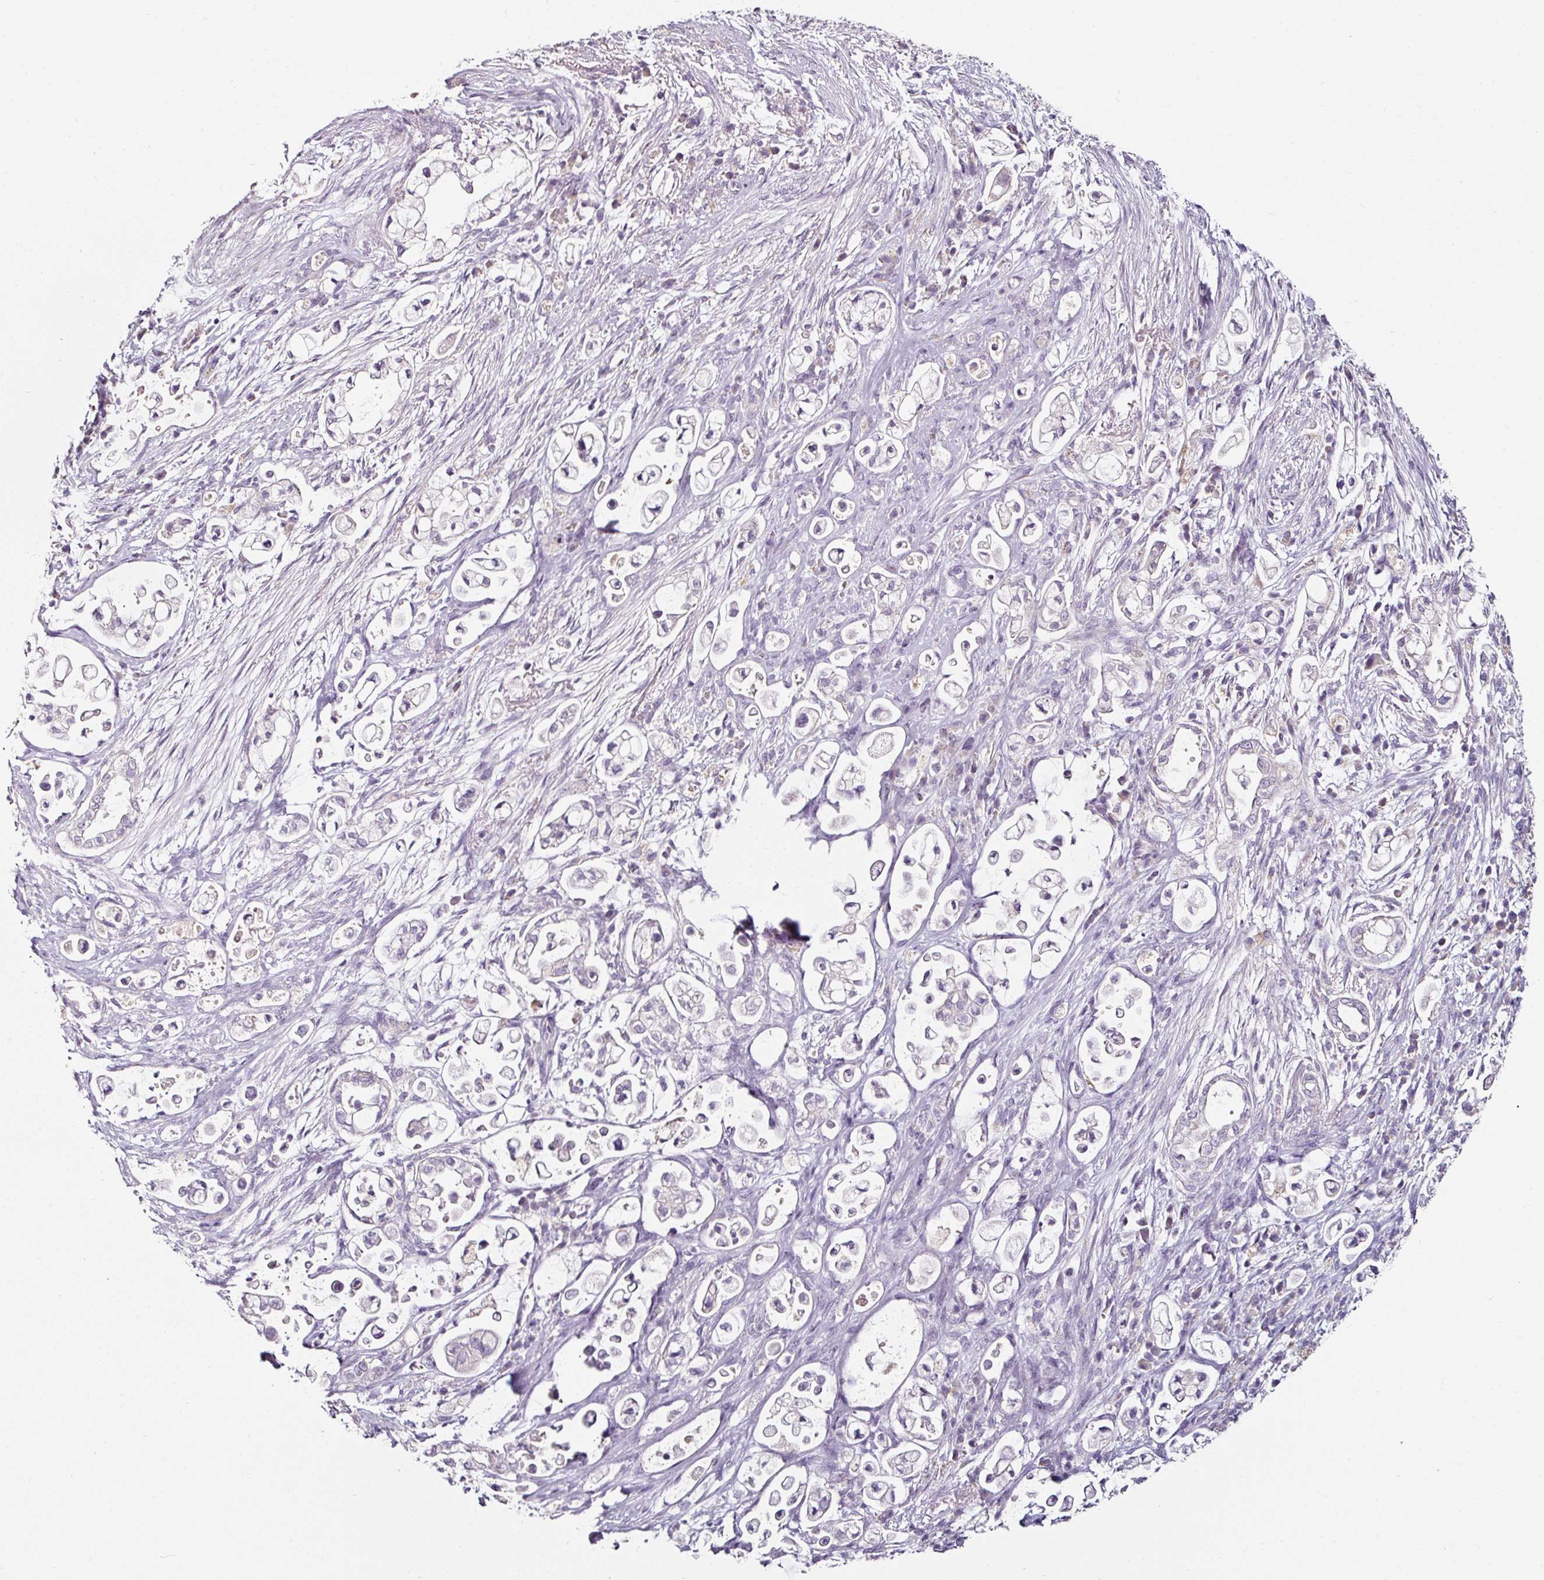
{"staining": {"intensity": "negative", "quantity": "none", "location": "none"}, "tissue": "pancreatic cancer", "cell_type": "Tumor cells", "image_type": "cancer", "snomed": [{"axis": "morphology", "description": "Adenocarcinoma, NOS"}, {"axis": "topography", "description": "Pancreas"}], "caption": "Protein analysis of adenocarcinoma (pancreatic) displays no significant positivity in tumor cells. (DAB immunohistochemistry, high magnification).", "gene": "CAP2", "patient": {"sex": "female", "age": 69}}